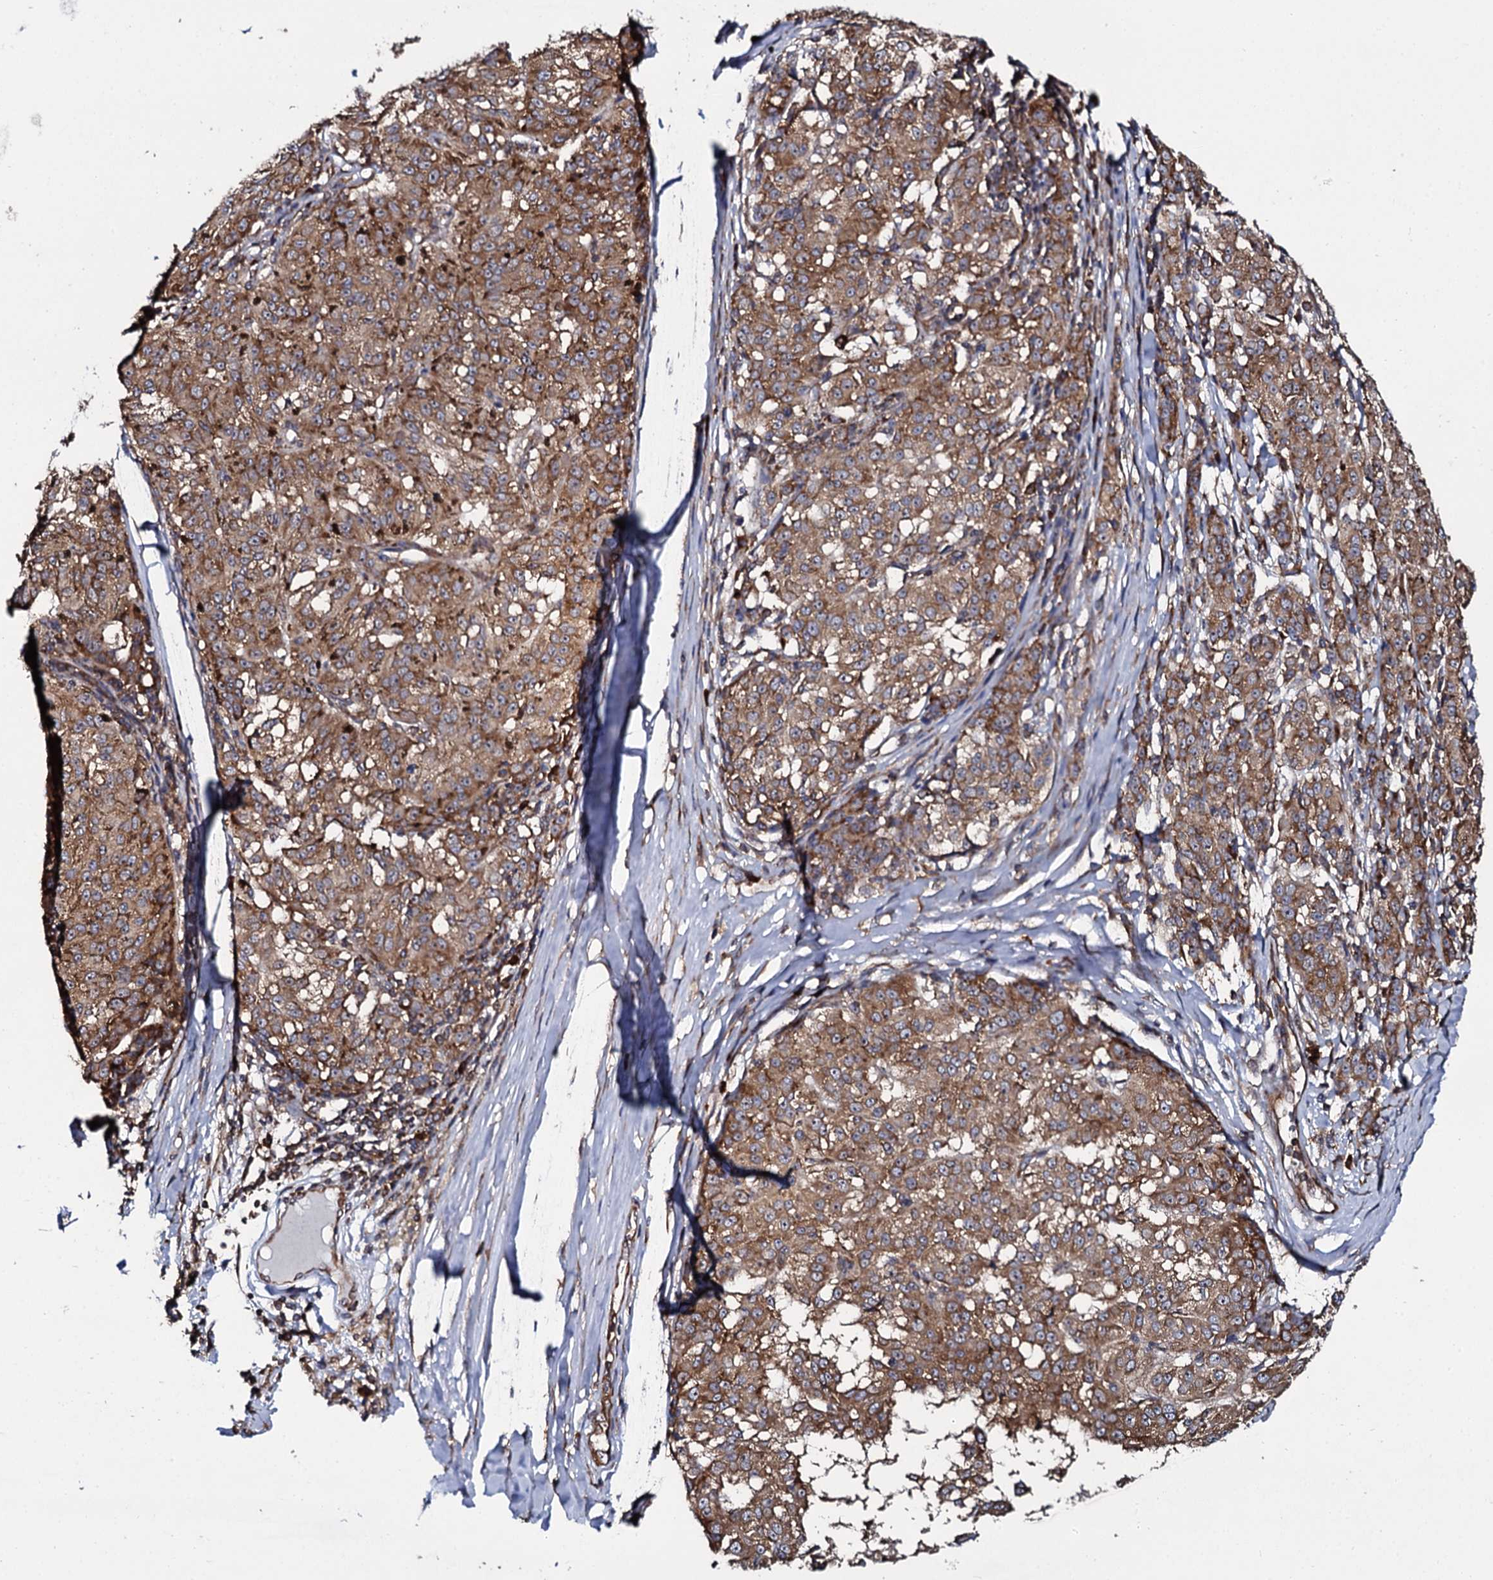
{"staining": {"intensity": "moderate", "quantity": ">75%", "location": "cytoplasmic/membranous"}, "tissue": "melanoma", "cell_type": "Tumor cells", "image_type": "cancer", "snomed": [{"axis": "morphology", "description": "Malignant melanoma, NOS"}, {"axis": "topography", "description": "Skin"}], "caption": "The histopathology image exhibits staining of melanoma, revealing moderate cytoplasmic/membranous protein positivity (brown color) within tumor cells.", "gene": "SPTY2D1", "patient": {"sex": "female", "age": 72}}